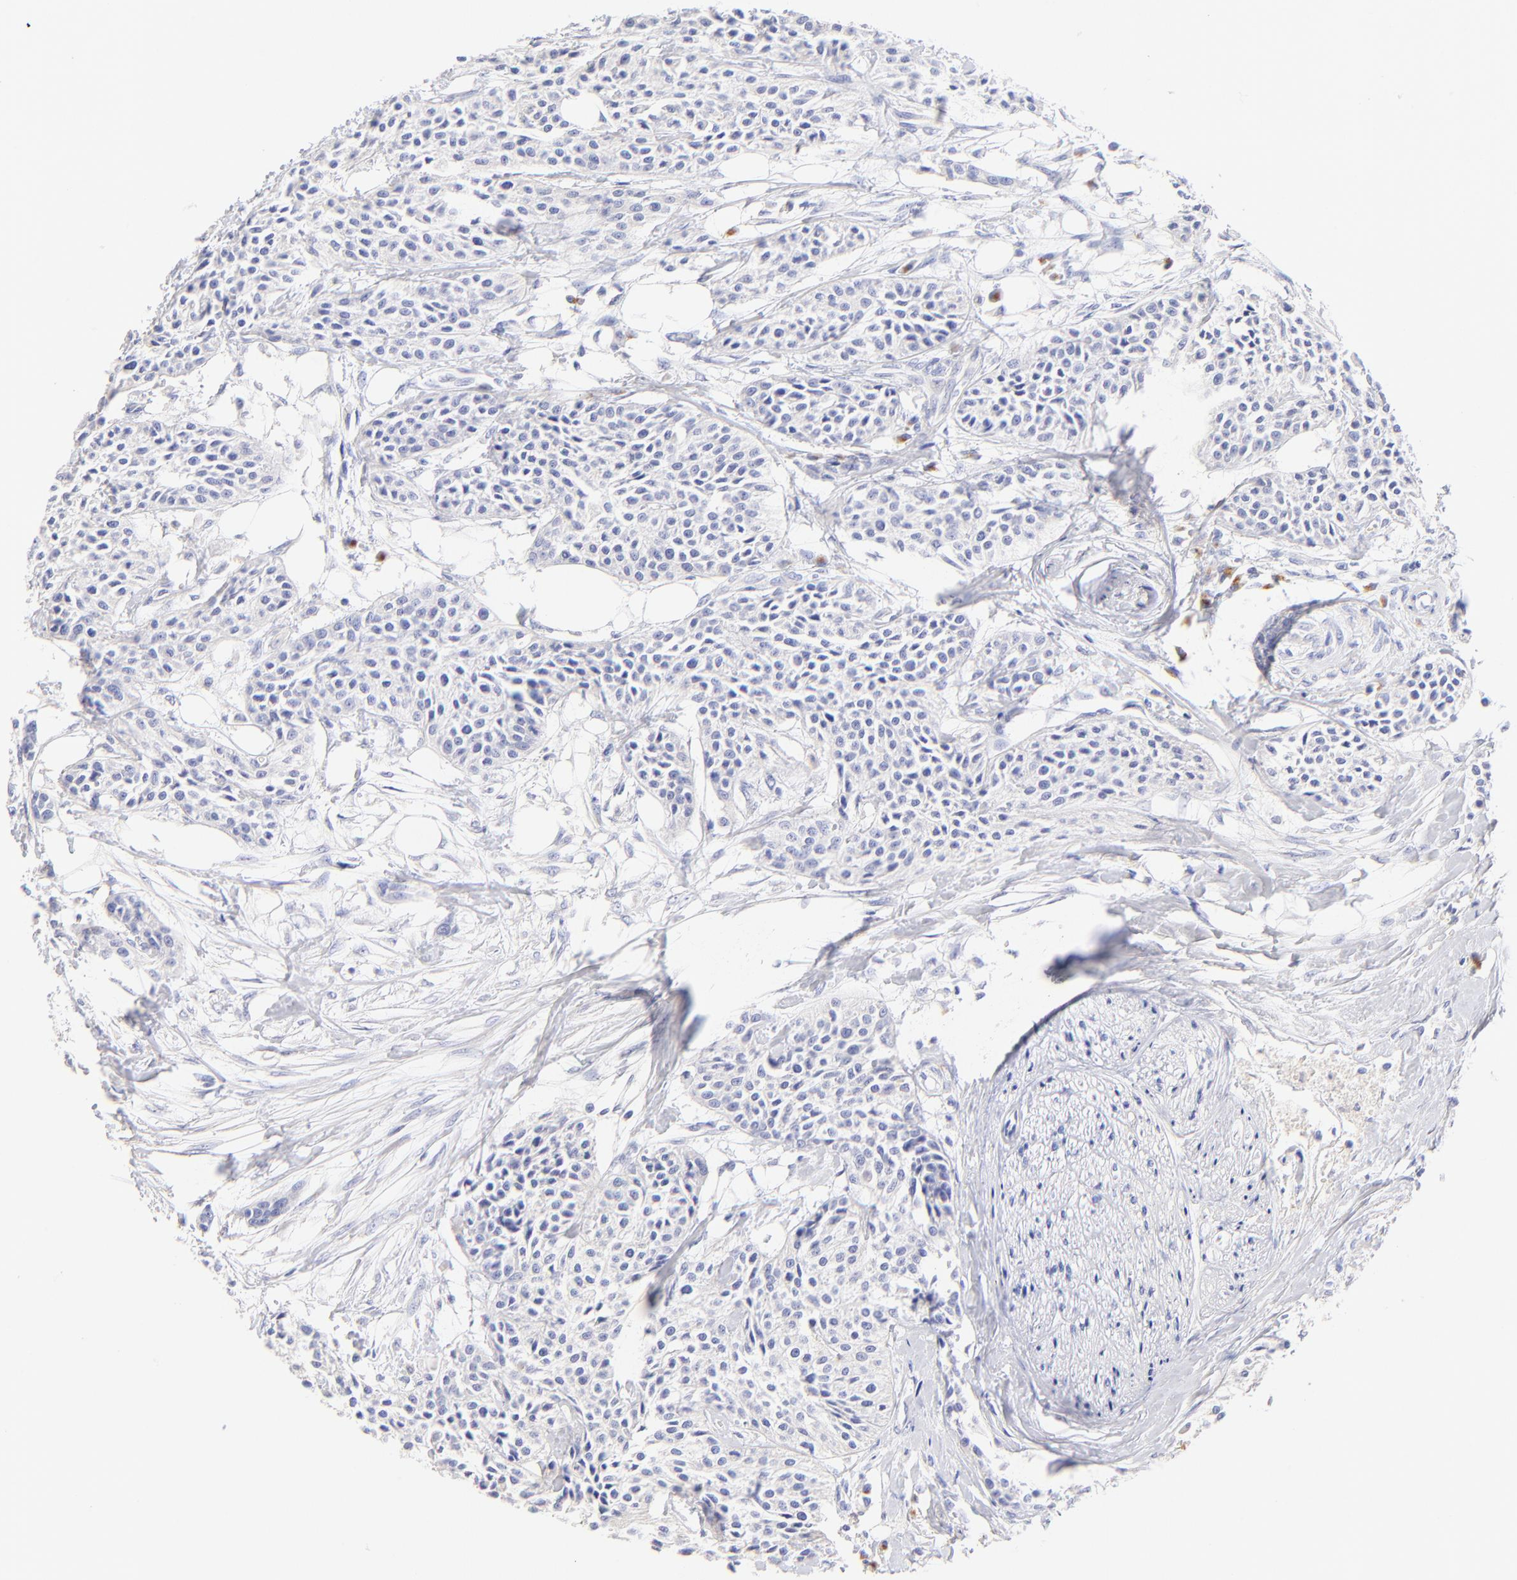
{"staining": {"intensity": "negative", "quantity": "none", "location": "none"}, "tissue": "urothelial cancer", "cell_type": "Tumor cells", "image_type": "cancer", "snomed": [{"axis": "morphology", "description": "Urothelial carcinoma, High grade"}, {"axis": "topography", "description": "Urinary bladder"}], "caption": "Human urothelial carcinoma (high-grade) stained for a protein using immunohistochemistry (IHC) displays no staining in tumor cells.", "gene": "ASB9", "patient": {"sex": "male", "age": 56}}